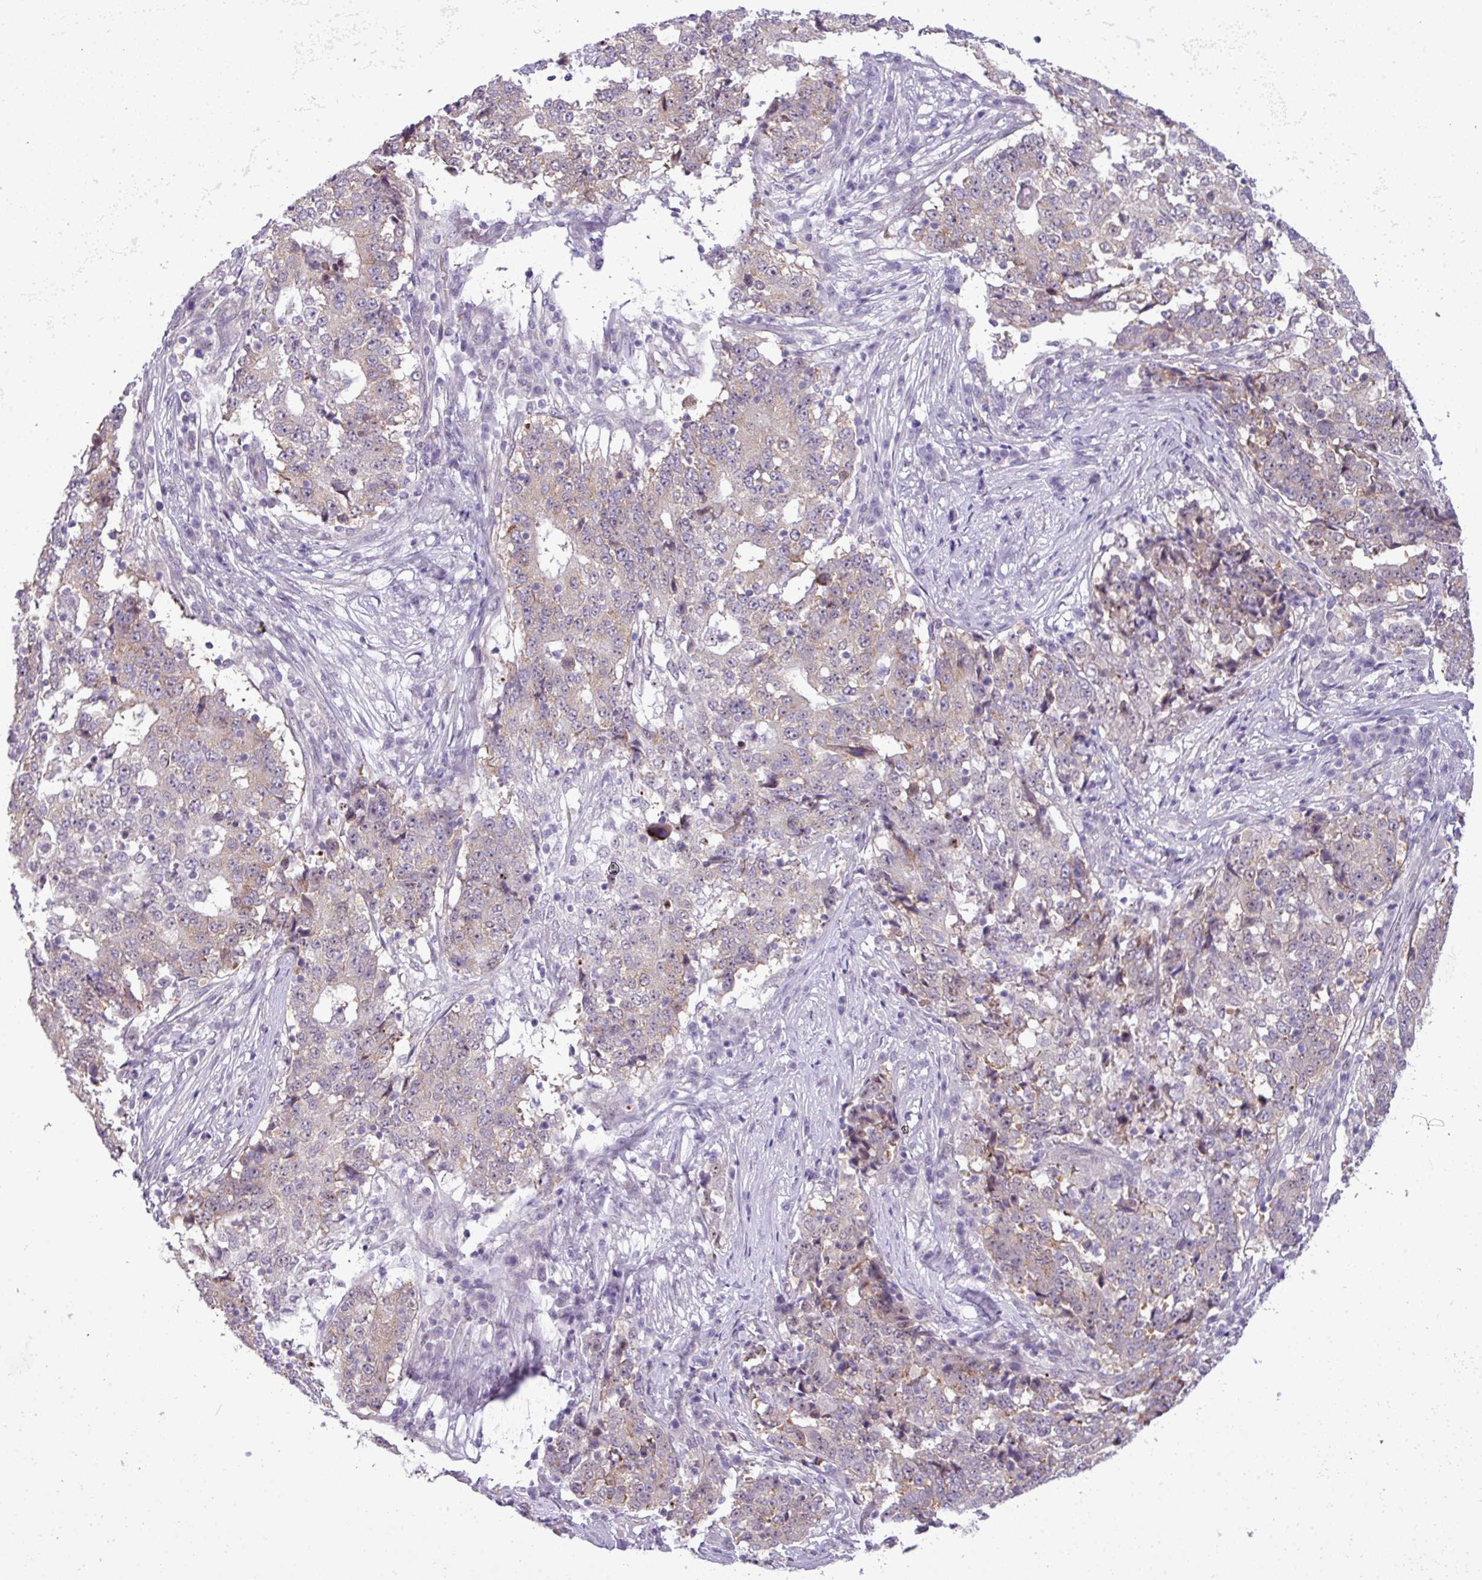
{"staining": {"intensity": "weak", "quantity": "<25%", "location": "cytoplasmic/membranous"}, "tissue": "stomach cancer", "cell_type": "Tumor cells", "image_type": "cancer", "snomed": [{"axis": "morphology", "description": "Adenocarcinoma, NOS"}, {"axis": "topography", "description": "Stomach"}], "caption": "High power microscopy photomicrograph of an IHC photomicrograph of stomach cancer, revealing no significant positivity in tumor cells. (Stains: DAB (3,3'-diaminobenzidine) IHC with hematoxylin counter stain, Microscopy: brightfield microscopy at high magnification).", "gene": "MAK16", "patient": {"sex": "male", "age": 59}}